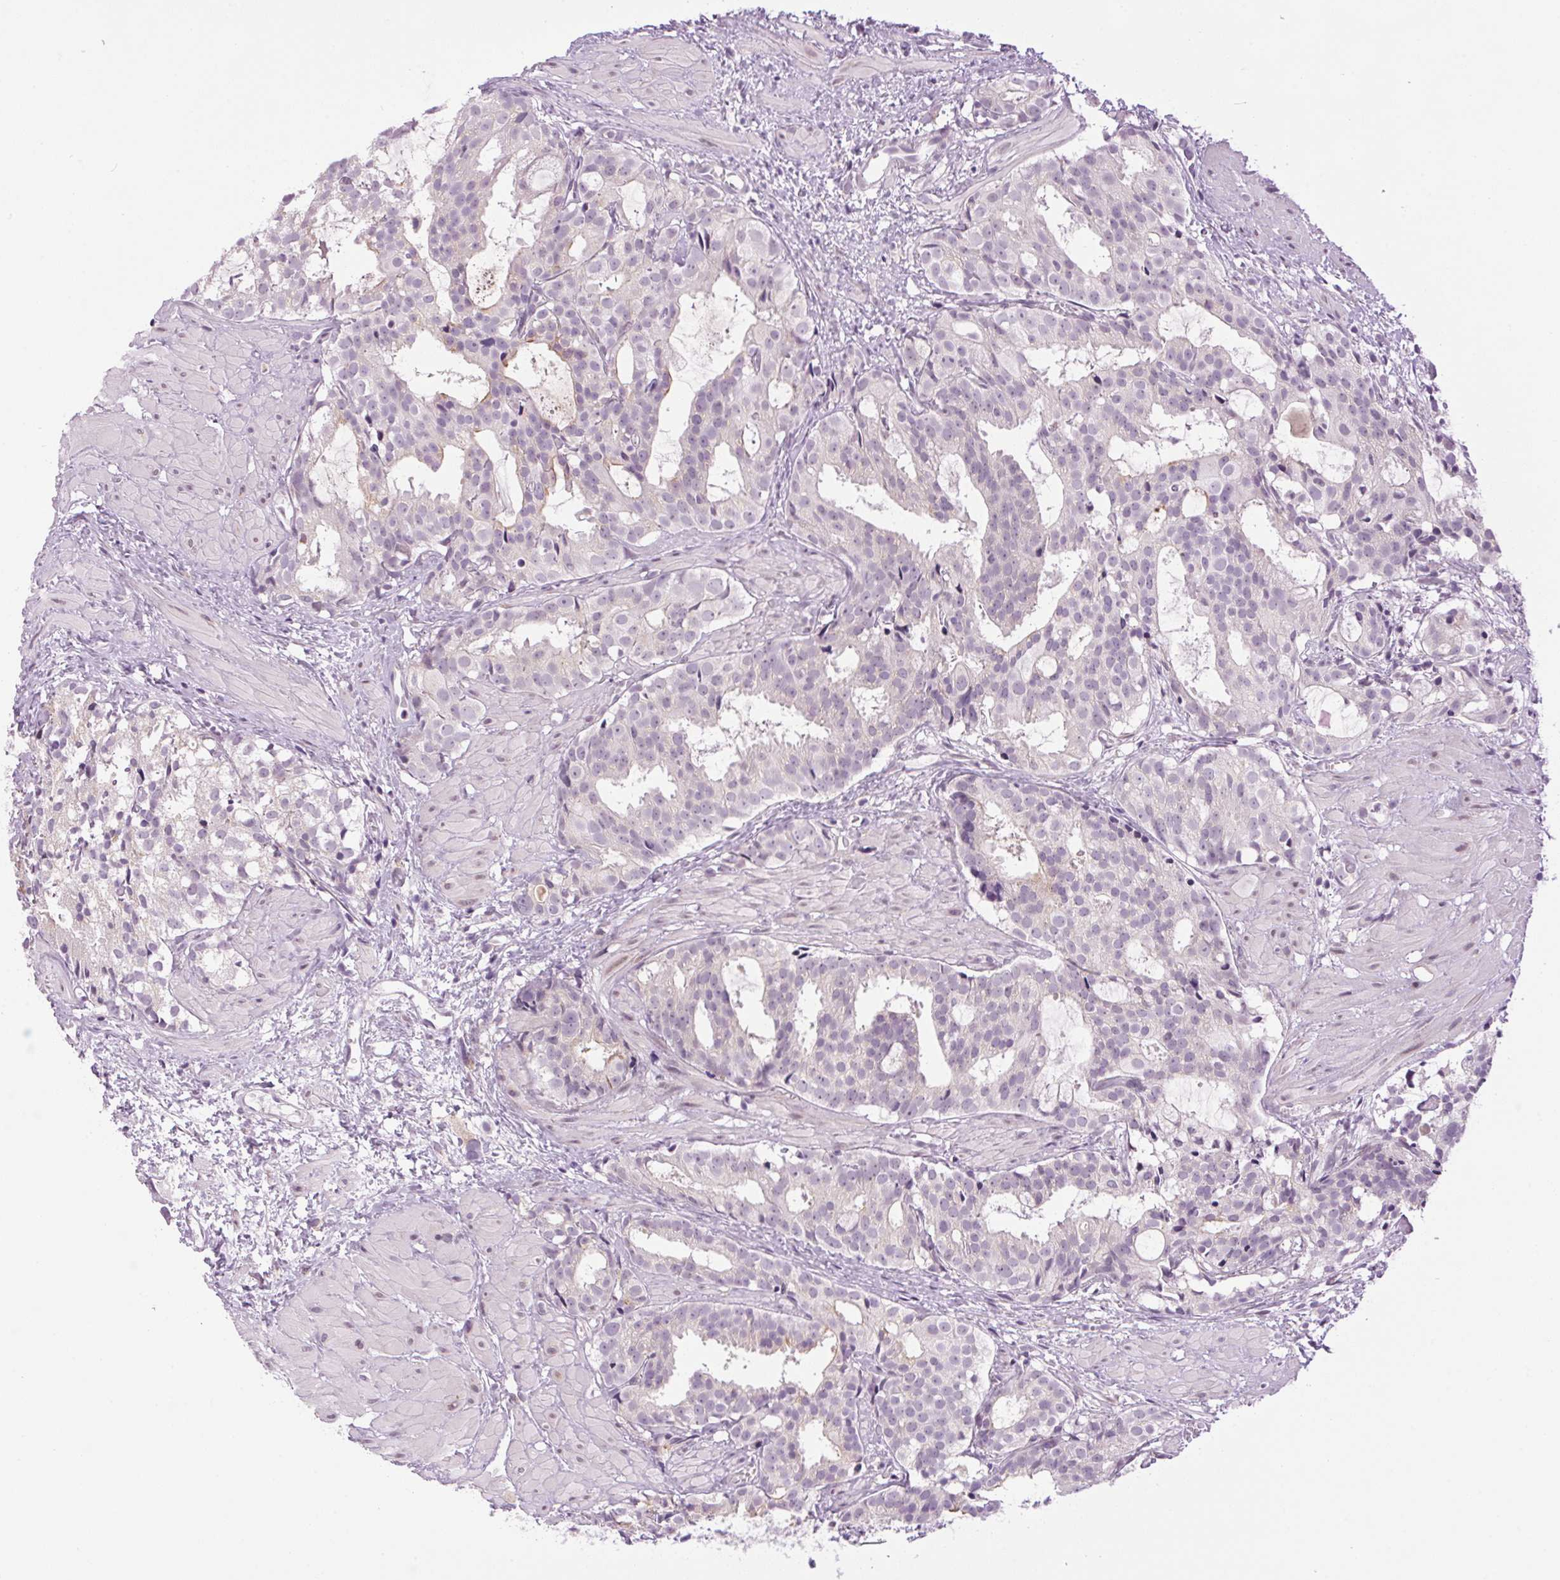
{"staining": {"intensity": "negative", "quantity": "none", "location": "none"}, "tissue": "prostate cancer", "cell_type": "Tumor cells", "image_type": "cancer", "snomed": [{"axis": "morphology", "description": "Adenocarcinoma, High grade"}, {"axis": "topography", "description": "Prostate"}], "caption": "Immunohistochemistry (IHC) micrograph of neoplastic tissue: prostate cancer (adenocarcinoma (high-grade)) stained with DAB (3,3'-diaminobenzidine) exhibits no significant protein expression in tumor cells.", "gene": "SMIM13", "patient": {"sex": "male", "age": 79}}